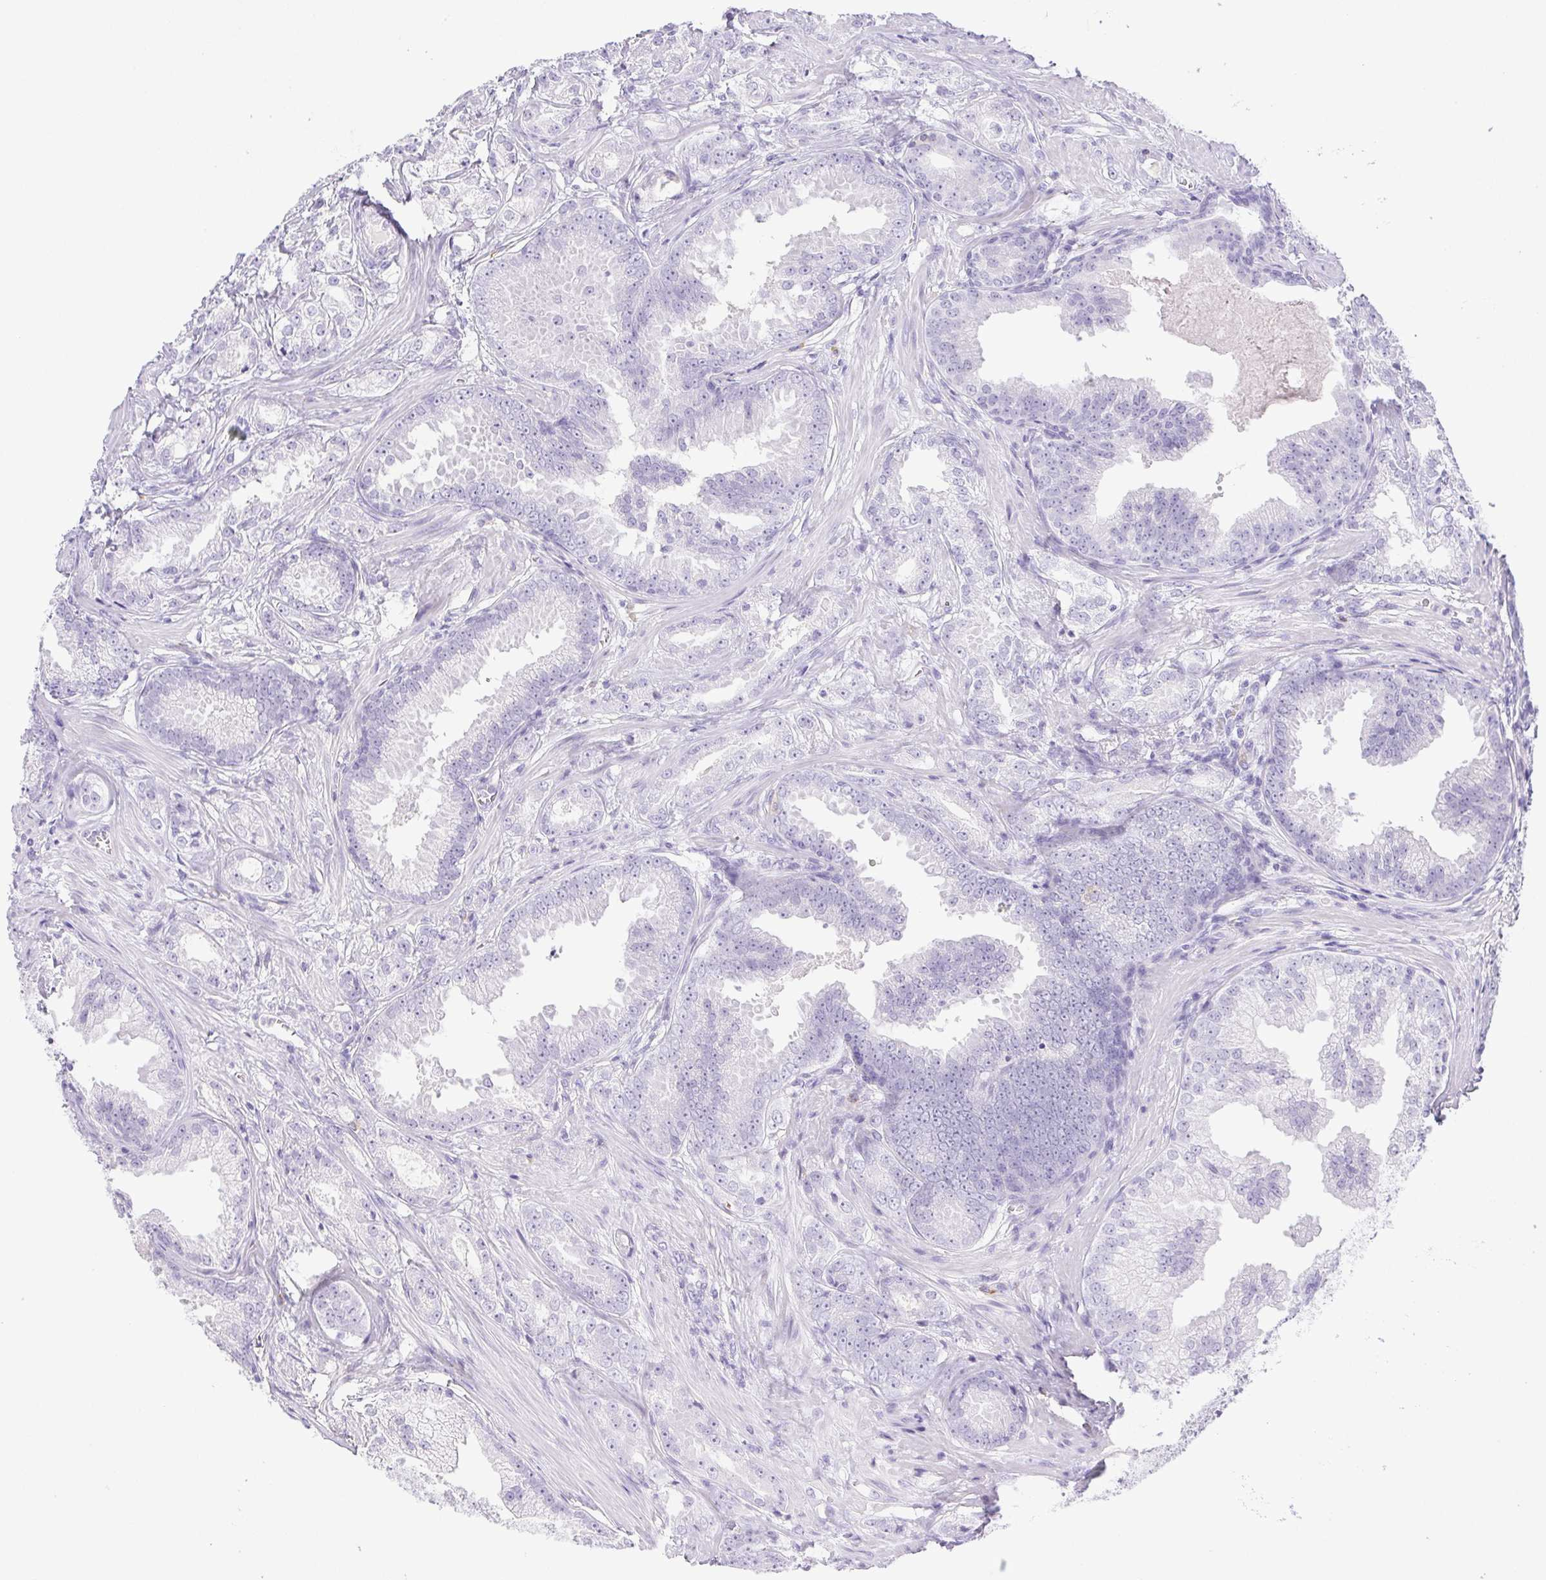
{"staining": {"intensity": "negative", "quantity": "none", "location": "none"}, "tissue": "prostate cancer", "cell_type": "Tumor cells", "image_type": "cancer", "snomed": [{"axis": "morphology", "description": "Adenocarcinoma, Low grade"}, {"axis": "topography", "description": "Prostate"}], "caption": "High power microscopy histopathology image of an immunohistochemistry histopathology image of prostate low-grade adenocarcinoma, revealing no significant staining in tumor cells. (DAB IHC with hematoxylin counter stain).", "gene": "PAPPA2", "patient": {"sex": "male", "age": 65}}